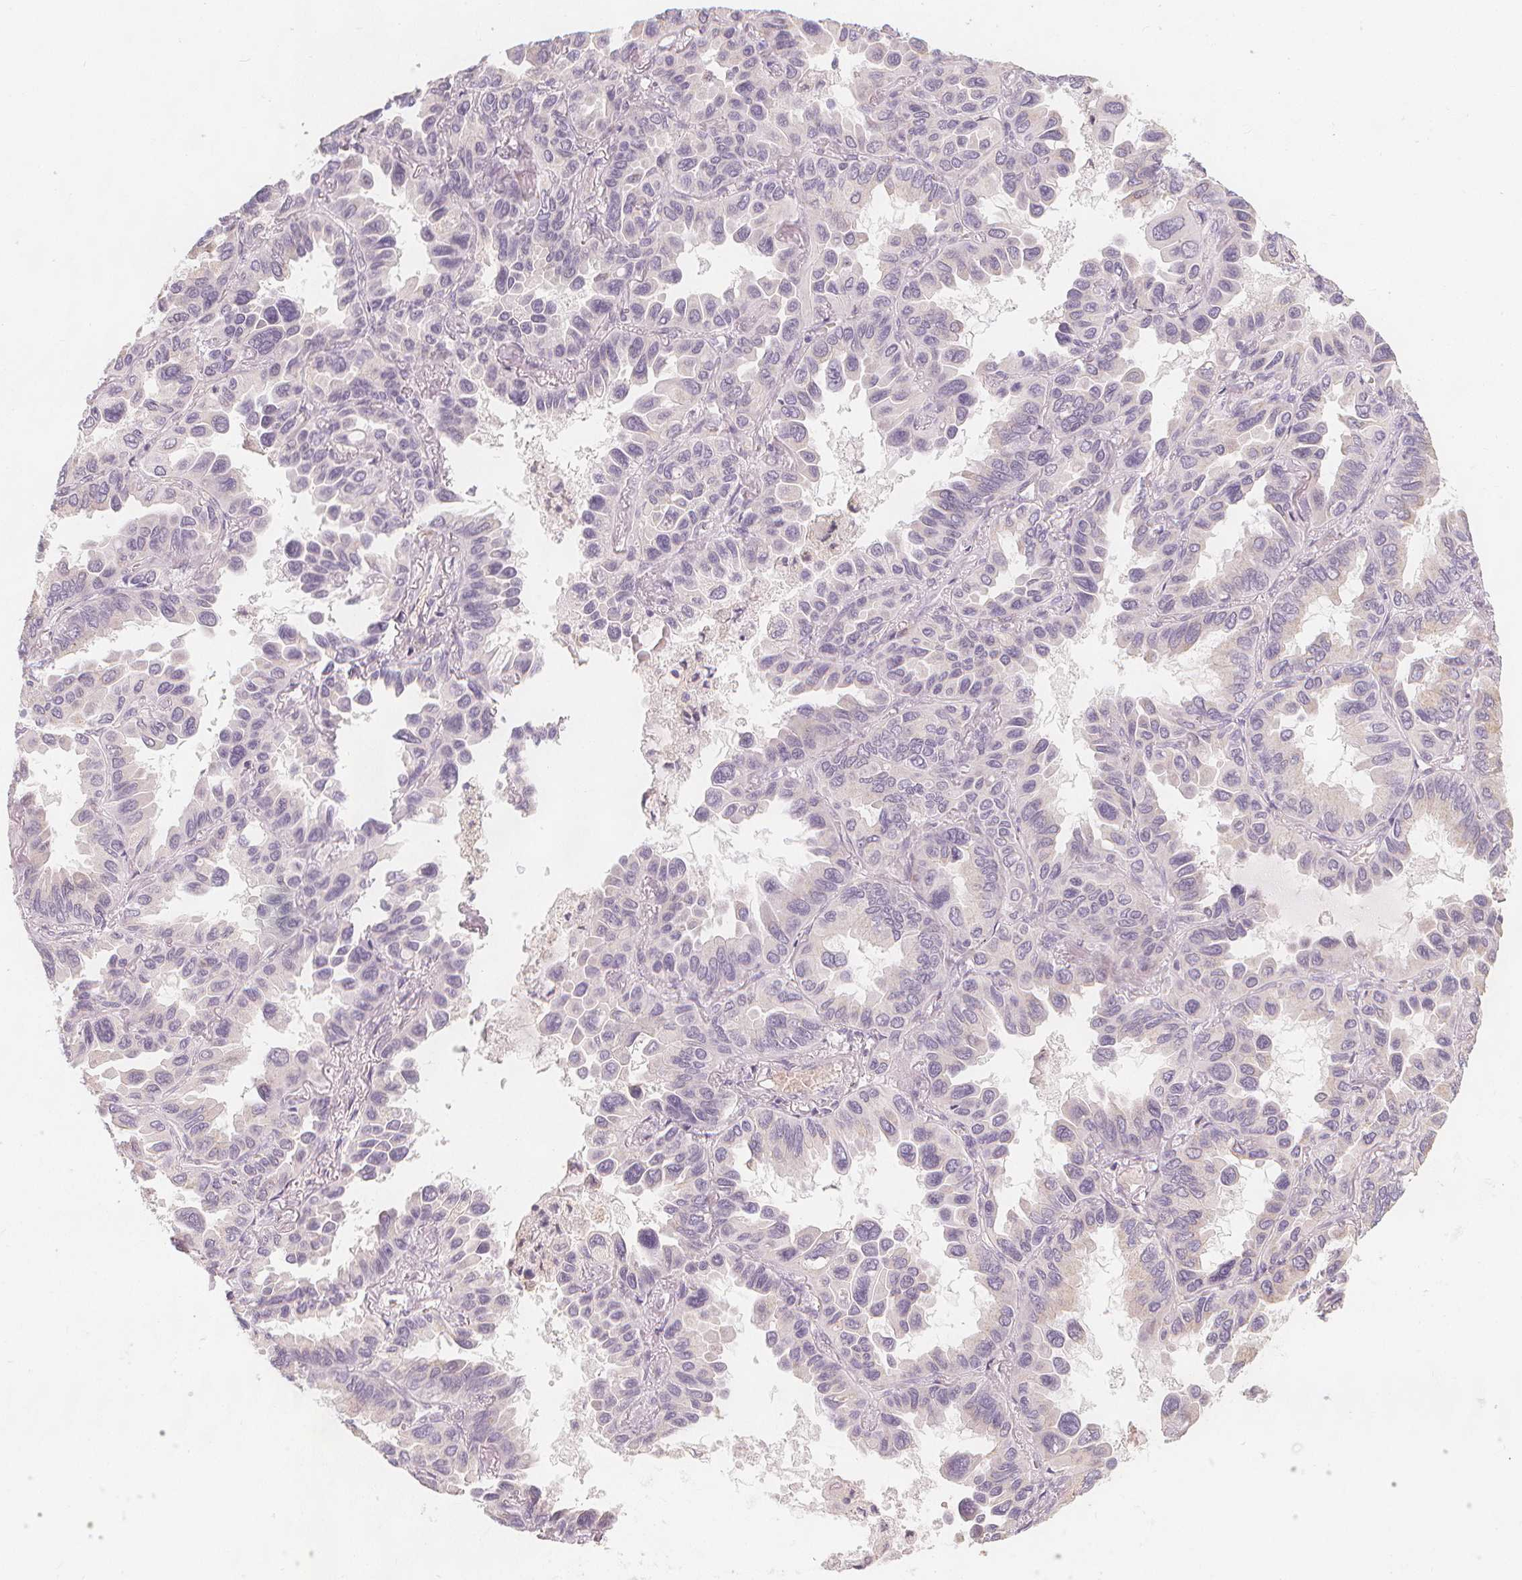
{"staining": {"intensity": "negative", "quantity": "none", "location": "none"}, "tissue": "lung cancer", "cell_type": "Tumor cells", "image_type": "cancer", "snomed": [{"axis": "morphology", "description": "Adenocarcinoma, NOS"}, {"axis": "topography", "description": "Lung"}], "caption": "This is an IHC histopathology image of human lung adenocarcinoma. There is no positivity in tumor cells.", "gene": "TIPIN", "patient": {"sex": "male", "age": 64}}